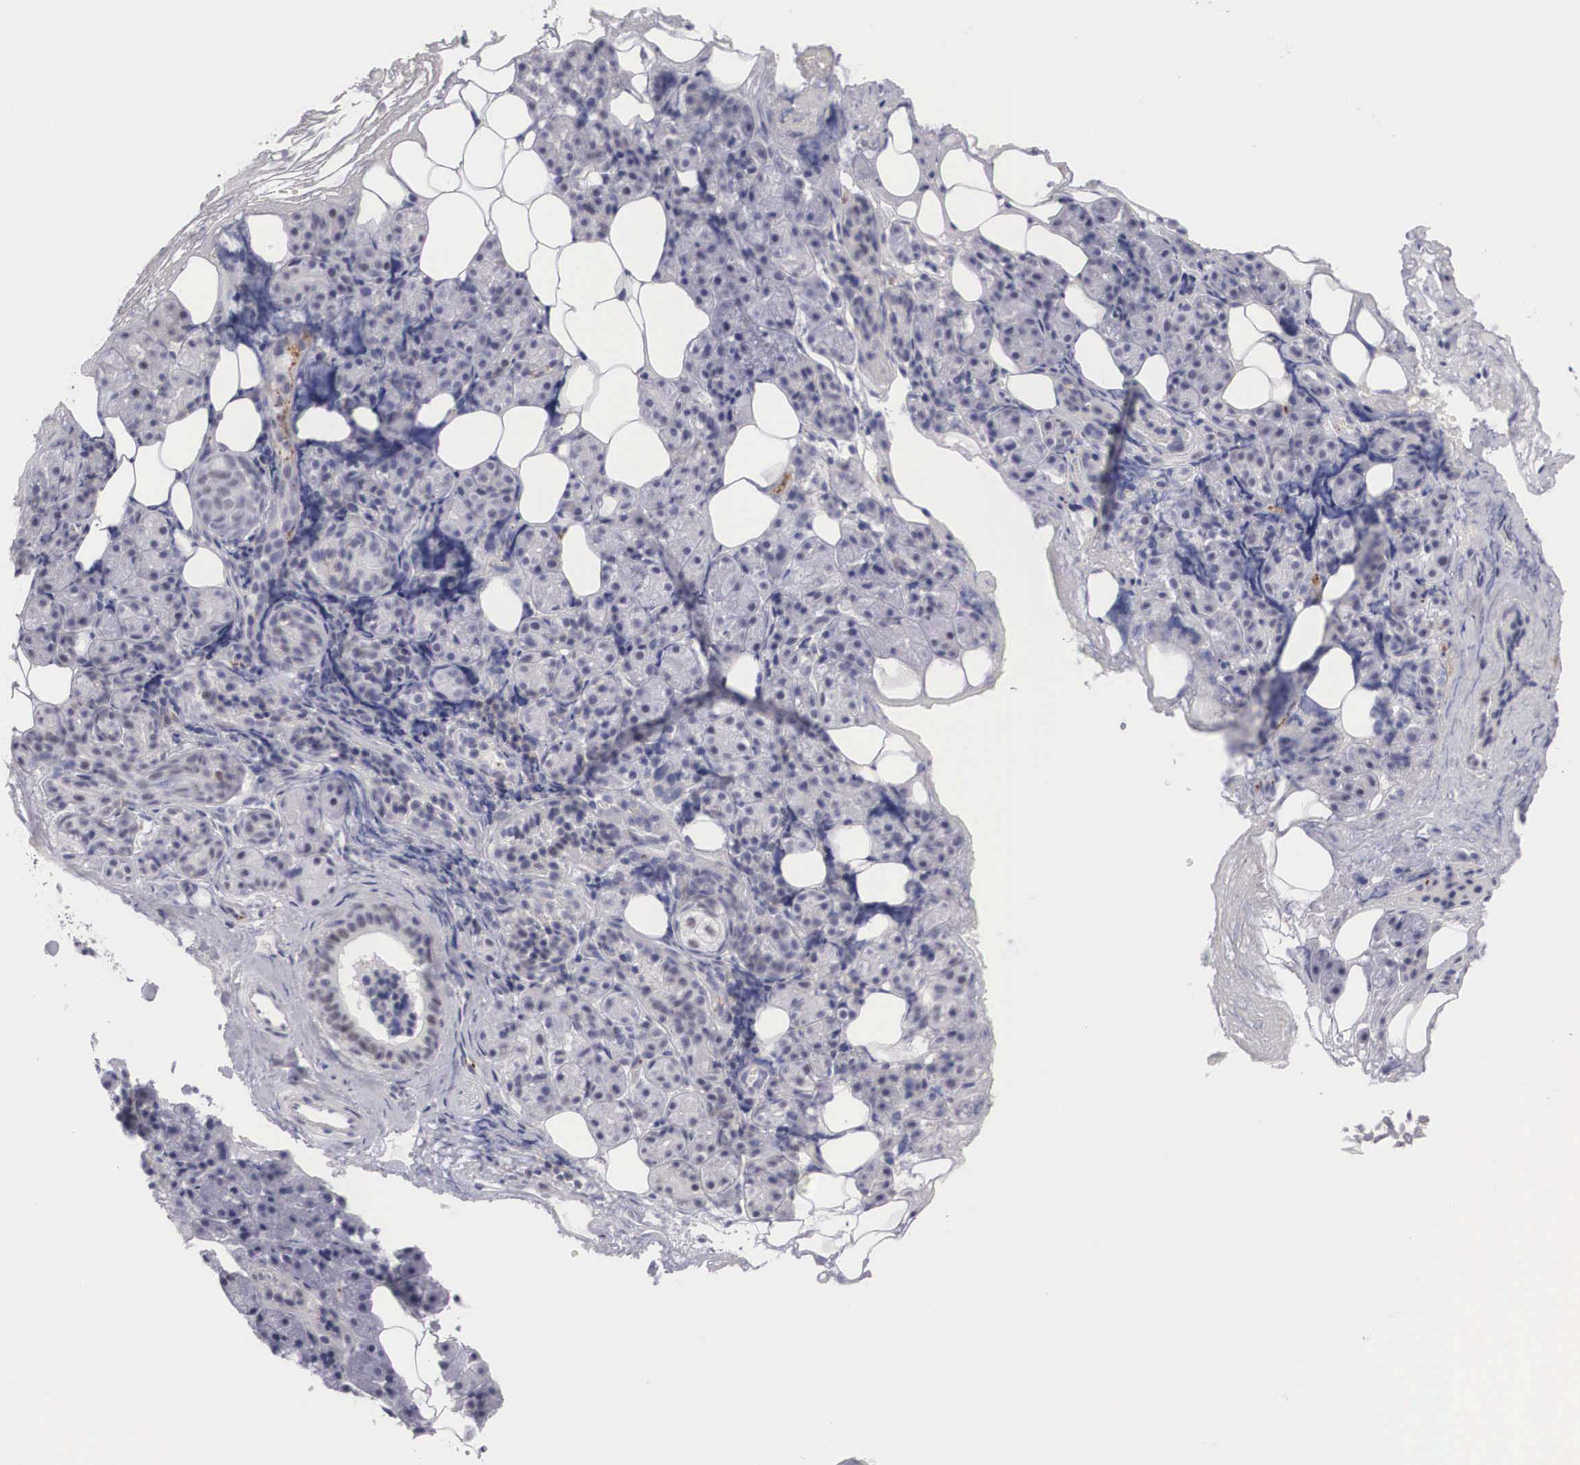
{"staining": {"intensity": "negative", "quantity": "none", "location": "none"}, "tissue": "salivary gland", "cell_type": "Glandular cells", "image_type": "normal", "snomed": [{"axis": "morphology", "description": "Normal tissue, NOS"}, {"axis": "topography", "description": "Salivary gland"}], "caption": "Salivary gland stained for a protein using immunohistochemistry (IHC) shows no positivity glandular cells.", "gene": "FAM47A", "patient": {"sex": "female", "age": 55}}